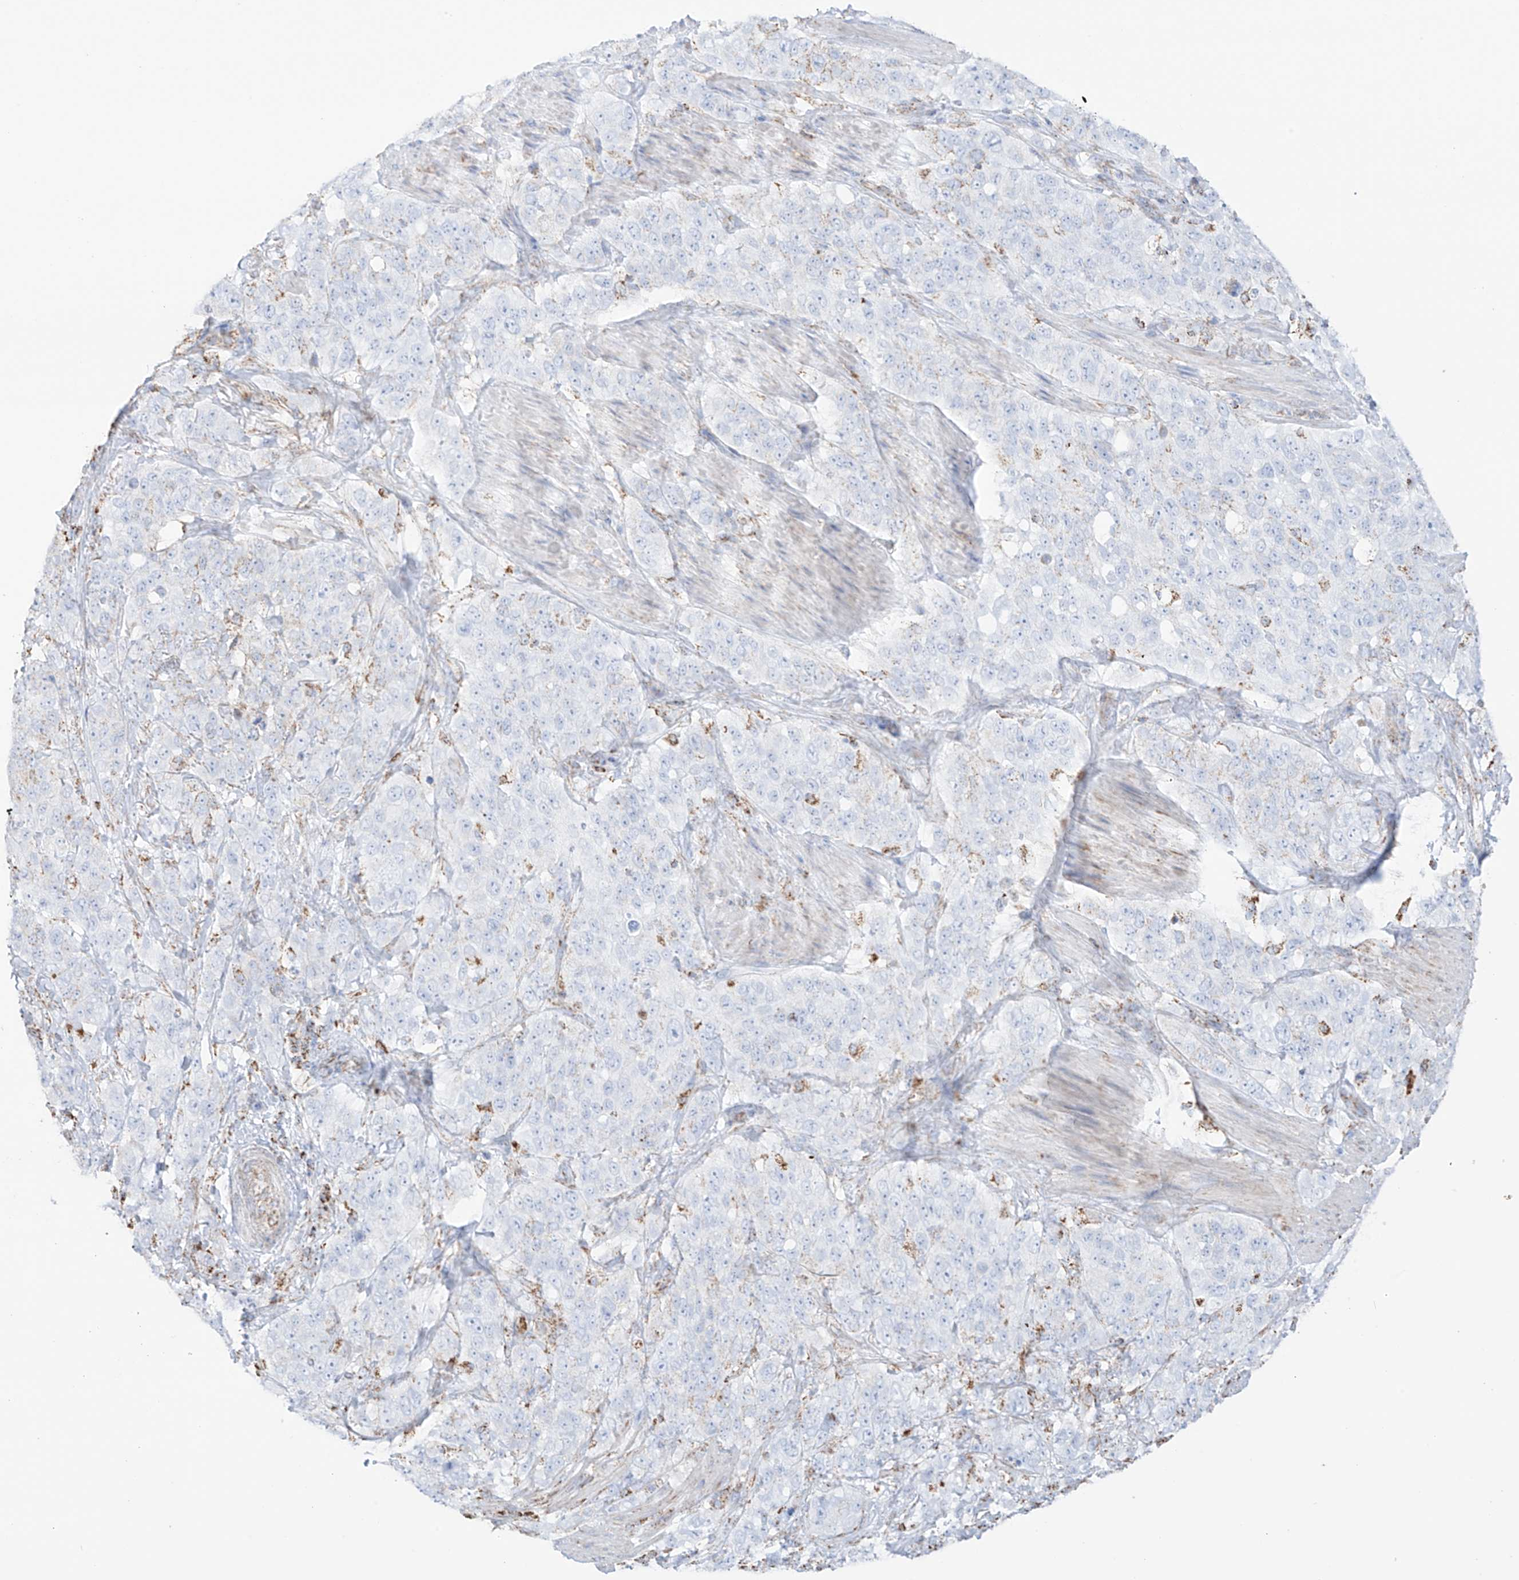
{"staining": {"intensity": "negative", "quantity": "none", "location": "none"}, "tissue": "stomach cancer", "cell_type": "Tumor cells", "image_type": "cancer", "snomed": [{"axis": "morphology", "description": "Adenocarcinoma, NOS"}, {"axis": "topography", "description": "Stomach"}], "caption": "A high-resolution image shows immunohistochemistry (IHC) staining of adenocarcinoma (stomach), which displays no significant expression in tumor cells.", "gene": "XKR3", "patient": {"sex": "male", "age": 48}}